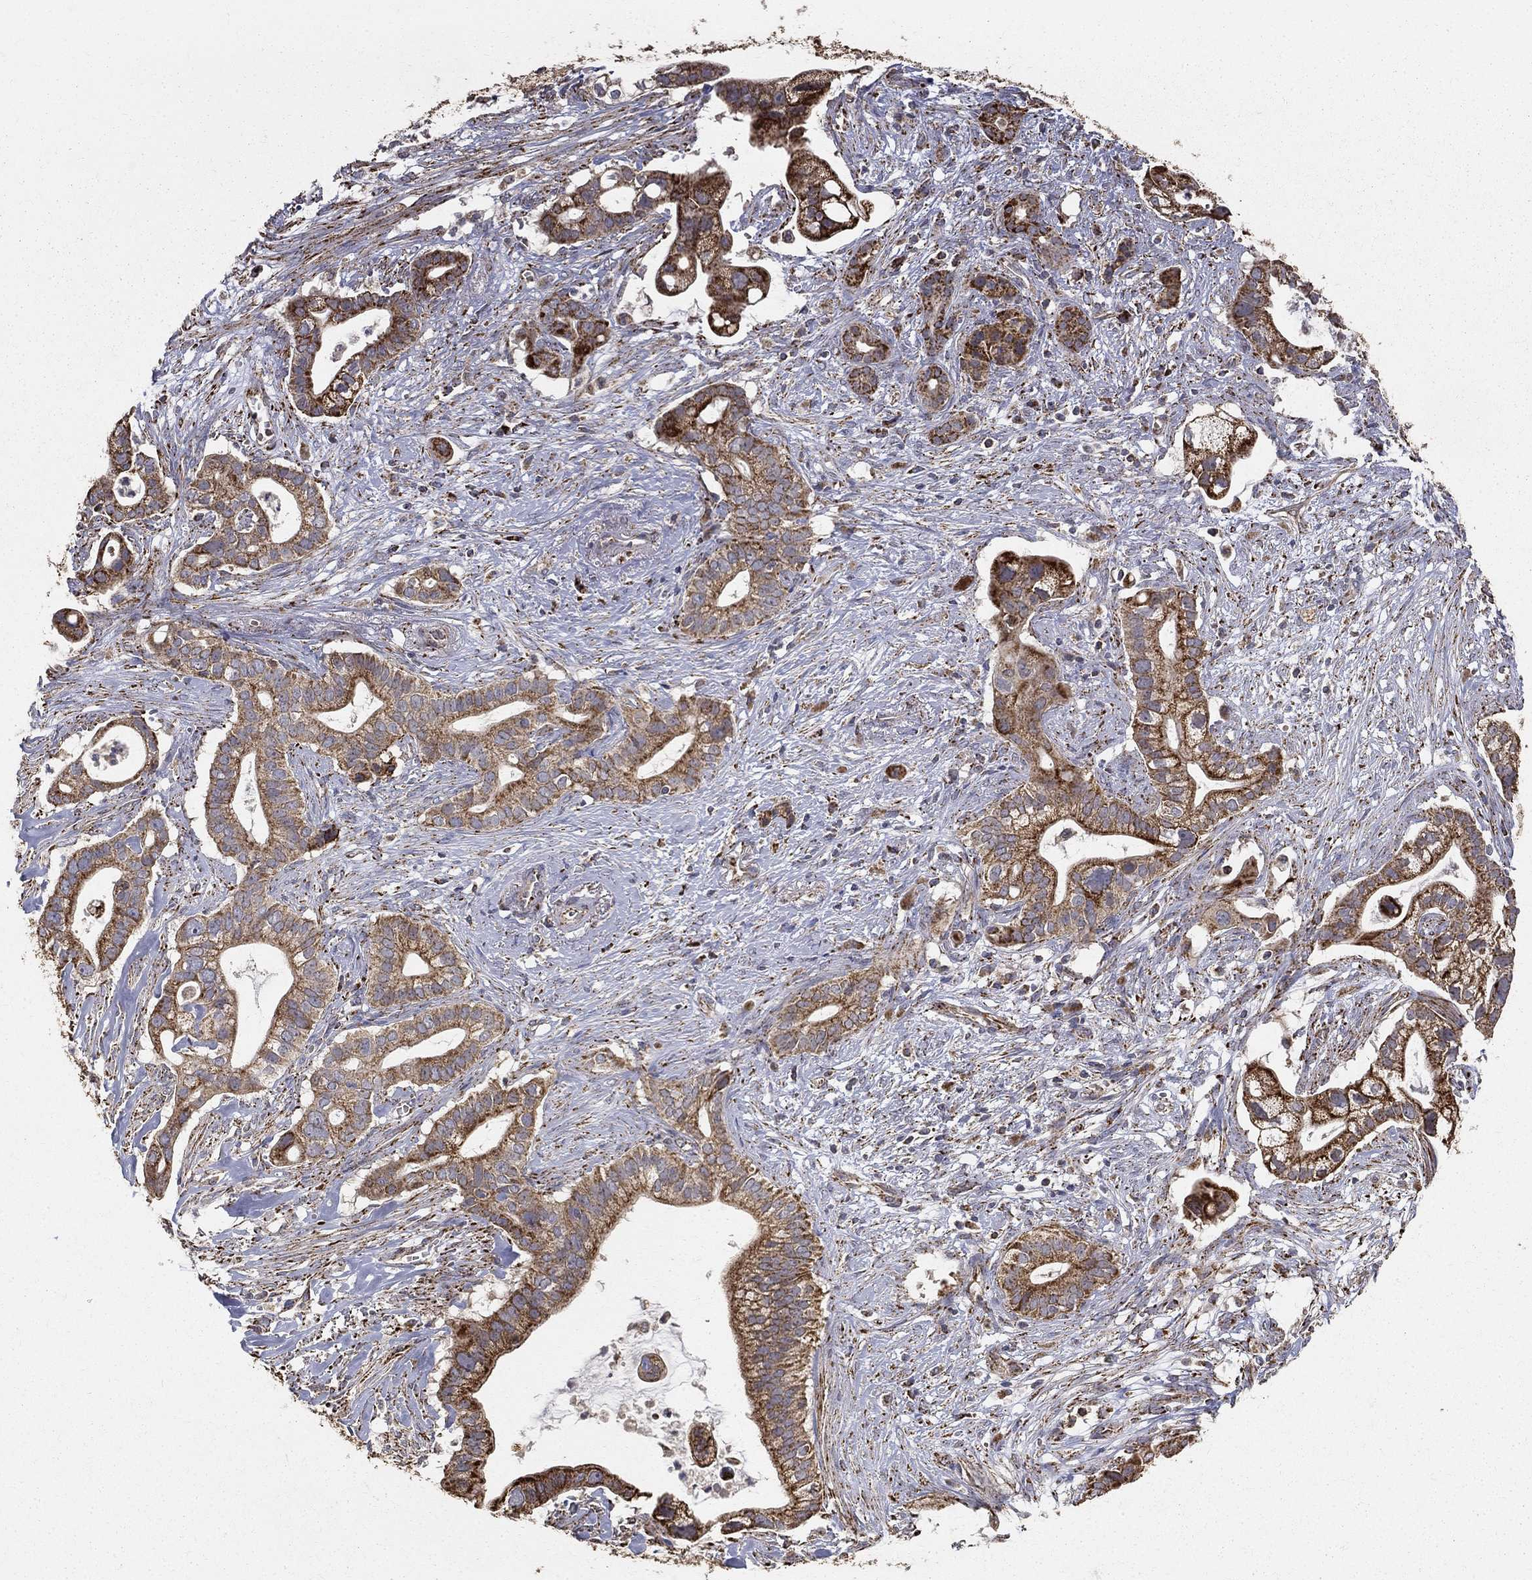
{"staining": {"intensity": "strong", "quantity": "25%-75%", "location": "cytoplasmic/membranous"}, "tissue": "pancreatic cancer", "cell_type": "Tumor cells", "image_type": "cancer", "snomed": [{"axis": "morphology", "description": "Adenocarcinoma, NOS"}, {"axis": "topography", "description": "Pancreas"}], "caption": "This micrograph exhibits pancreatic cancer stained with IHC to label a protein in brown. The cytoplasmic/membranous of tumor cells show strong positivity for the protein. Nuclei are counter-stained blue.", "gene": "GCSH", "patient": {"sex": "male", "age": 61}}